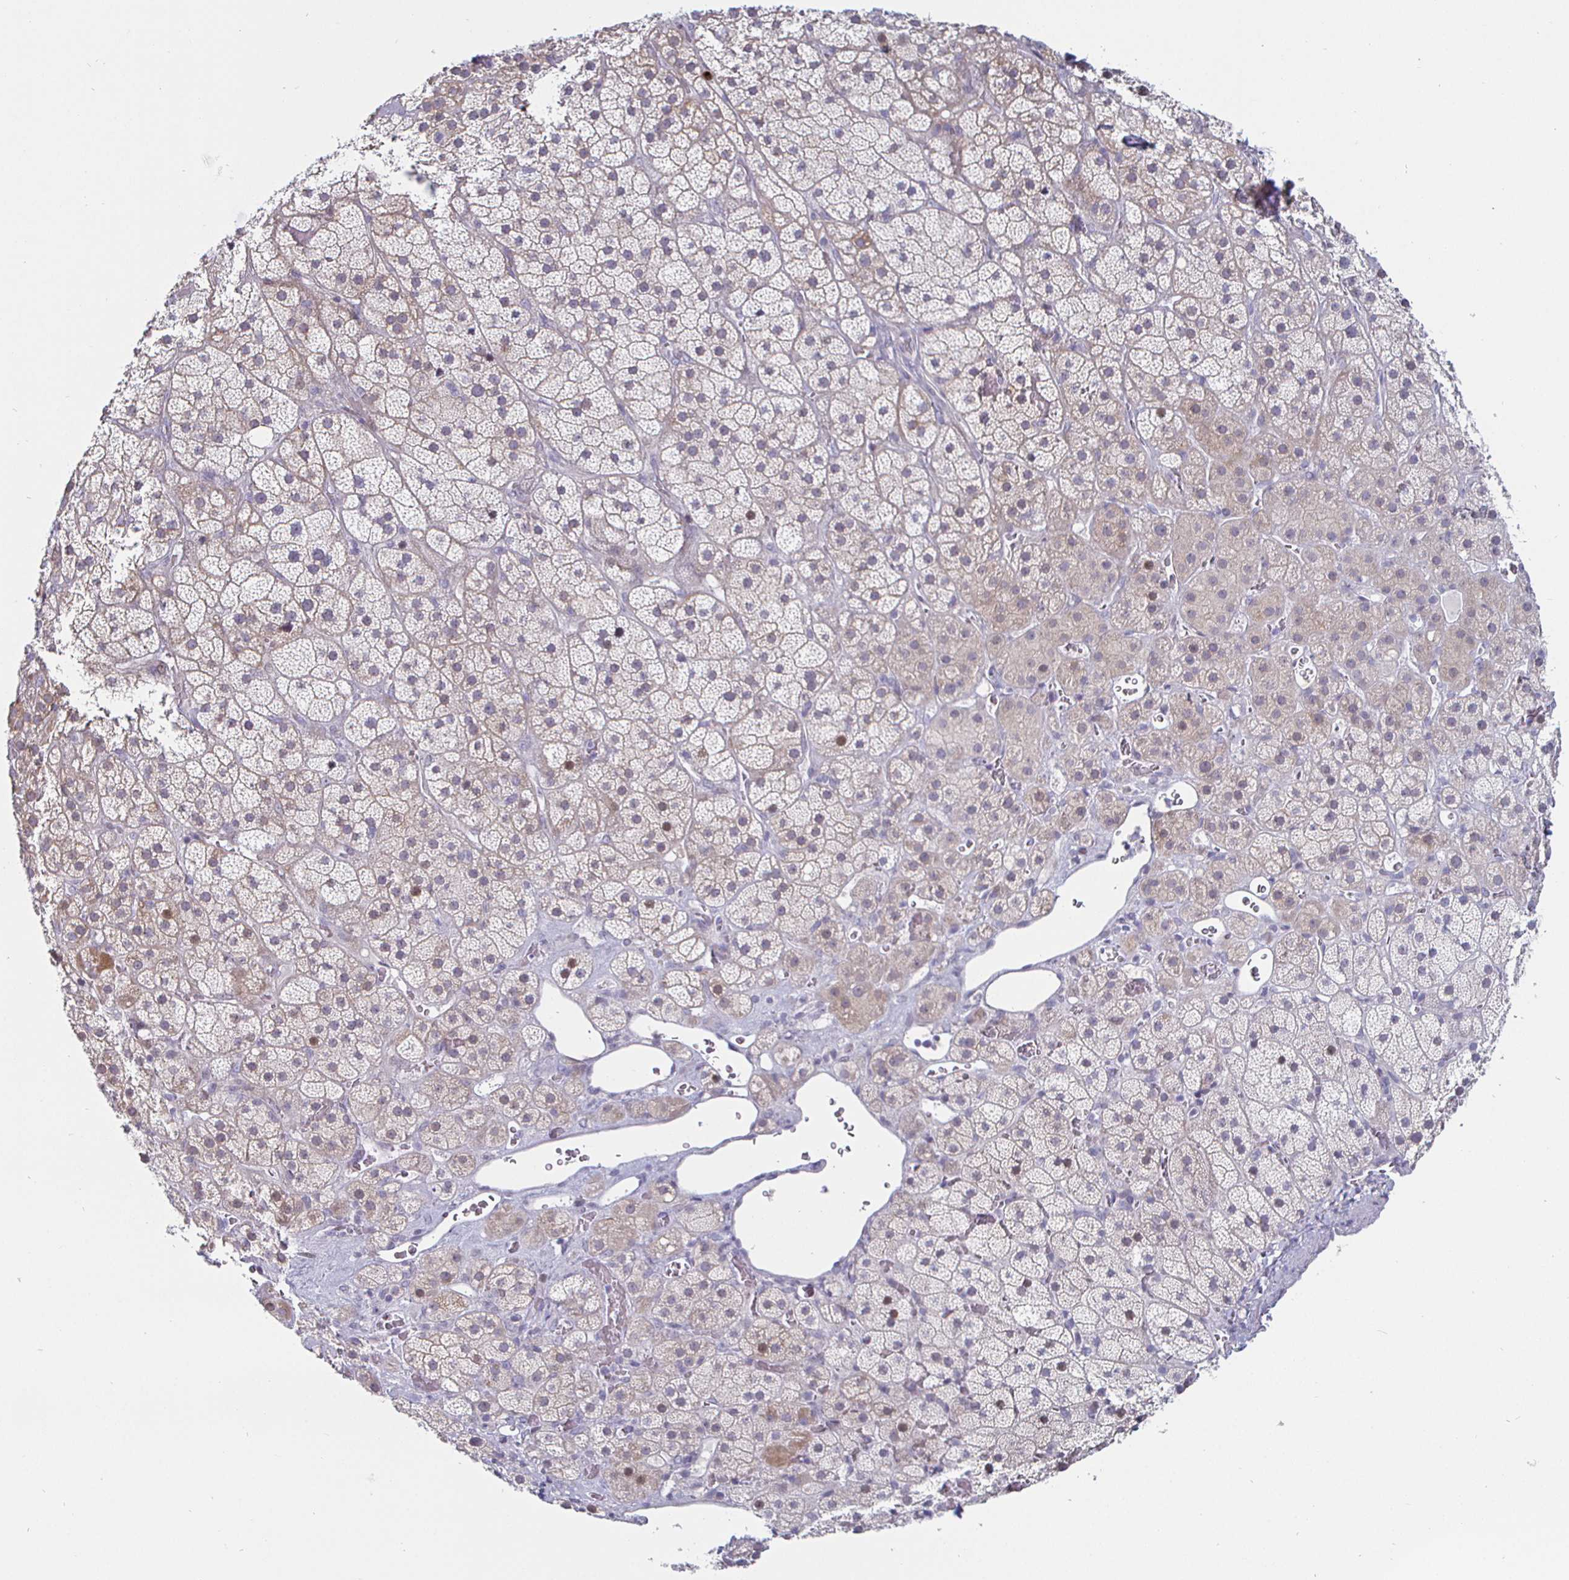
{"staining": {"intensity": "weak", "quantity": "25%-75%", "location": "cytoplasmic/membranous,nuclear"}, "tissue": "adrenal gland", "cell_type": "Glandular cells", "image_type": "normal", "snomed": [{"axis": "morphology", "description": "Normal tissue, NOS"}, {"axis": "topography", "description": "Adrenal gland"}], "caption": "Weak cytoplasmic/membranous,nuclear staining is appreciated in approximately 25%-75% of glandular cells in benign adrenal gland. The protein of interest is shown in brown color, while the nuclei are stained blue.", "gene": "DMRTB1", "patient": {"sex": "male", "age": 57}}